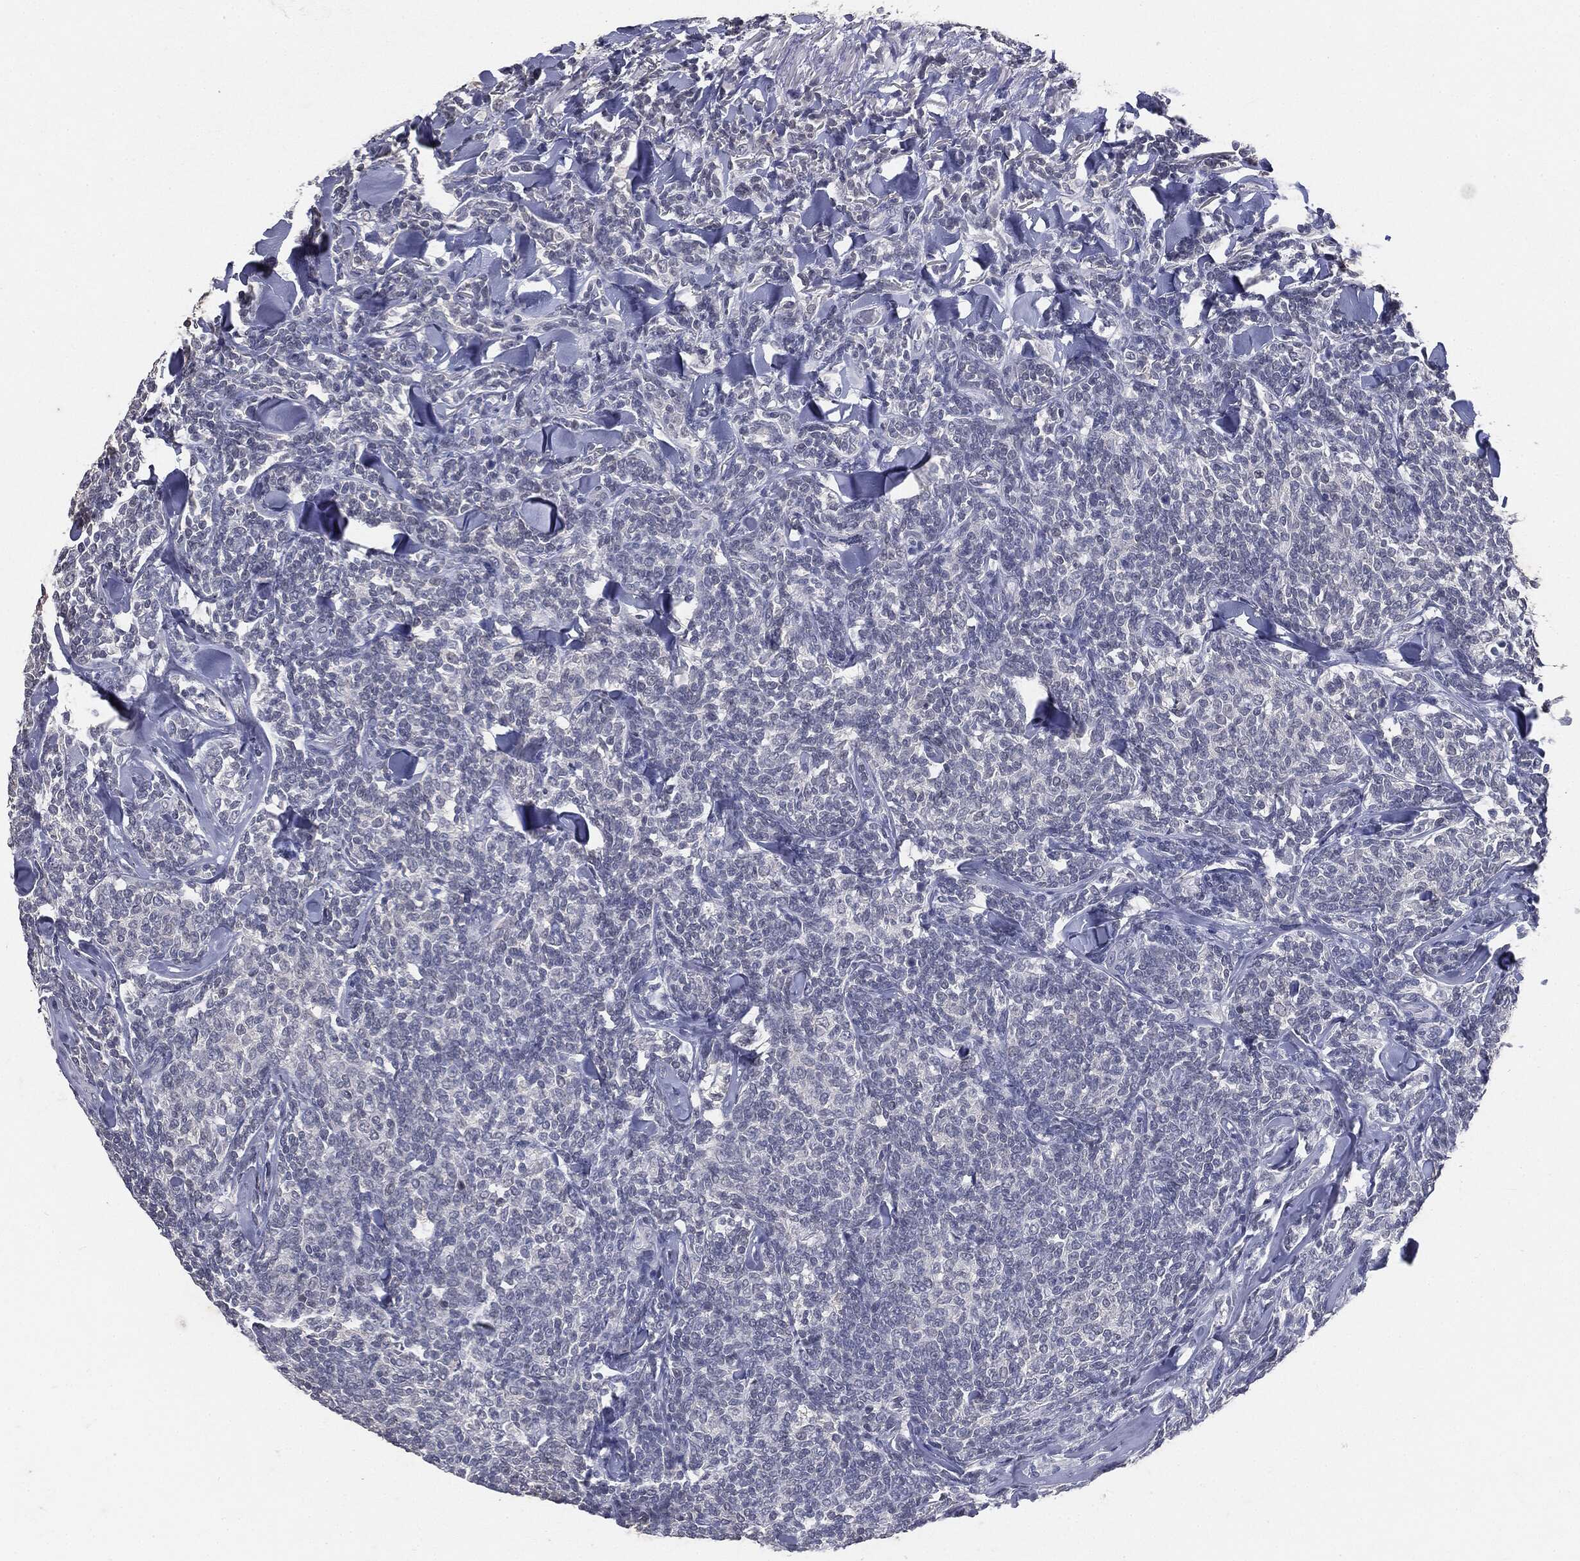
{"staining": {"intensity": "negative", "quantity": "none", "location": "none"}, "tissue": "lymphoma", "cell_type": "Tumor cells", "image_type": "cancer", "snomed": [{"axis": "morphology", "description": "Malignant lymphoma, non-Hodgkin's type, Low grade"}, {"axis": "topography", "description": "Lymph node"}], "caption": "High magnification brightfield microscopy of lymphoma stained with DAB (3,3'-diaminobenzidine) (brown) and counterstained with hematoxylin (blue): tumor cells show no significant expression.", "gene": "SLC2A2", "patient": {"sex": "female", "age": 56}}